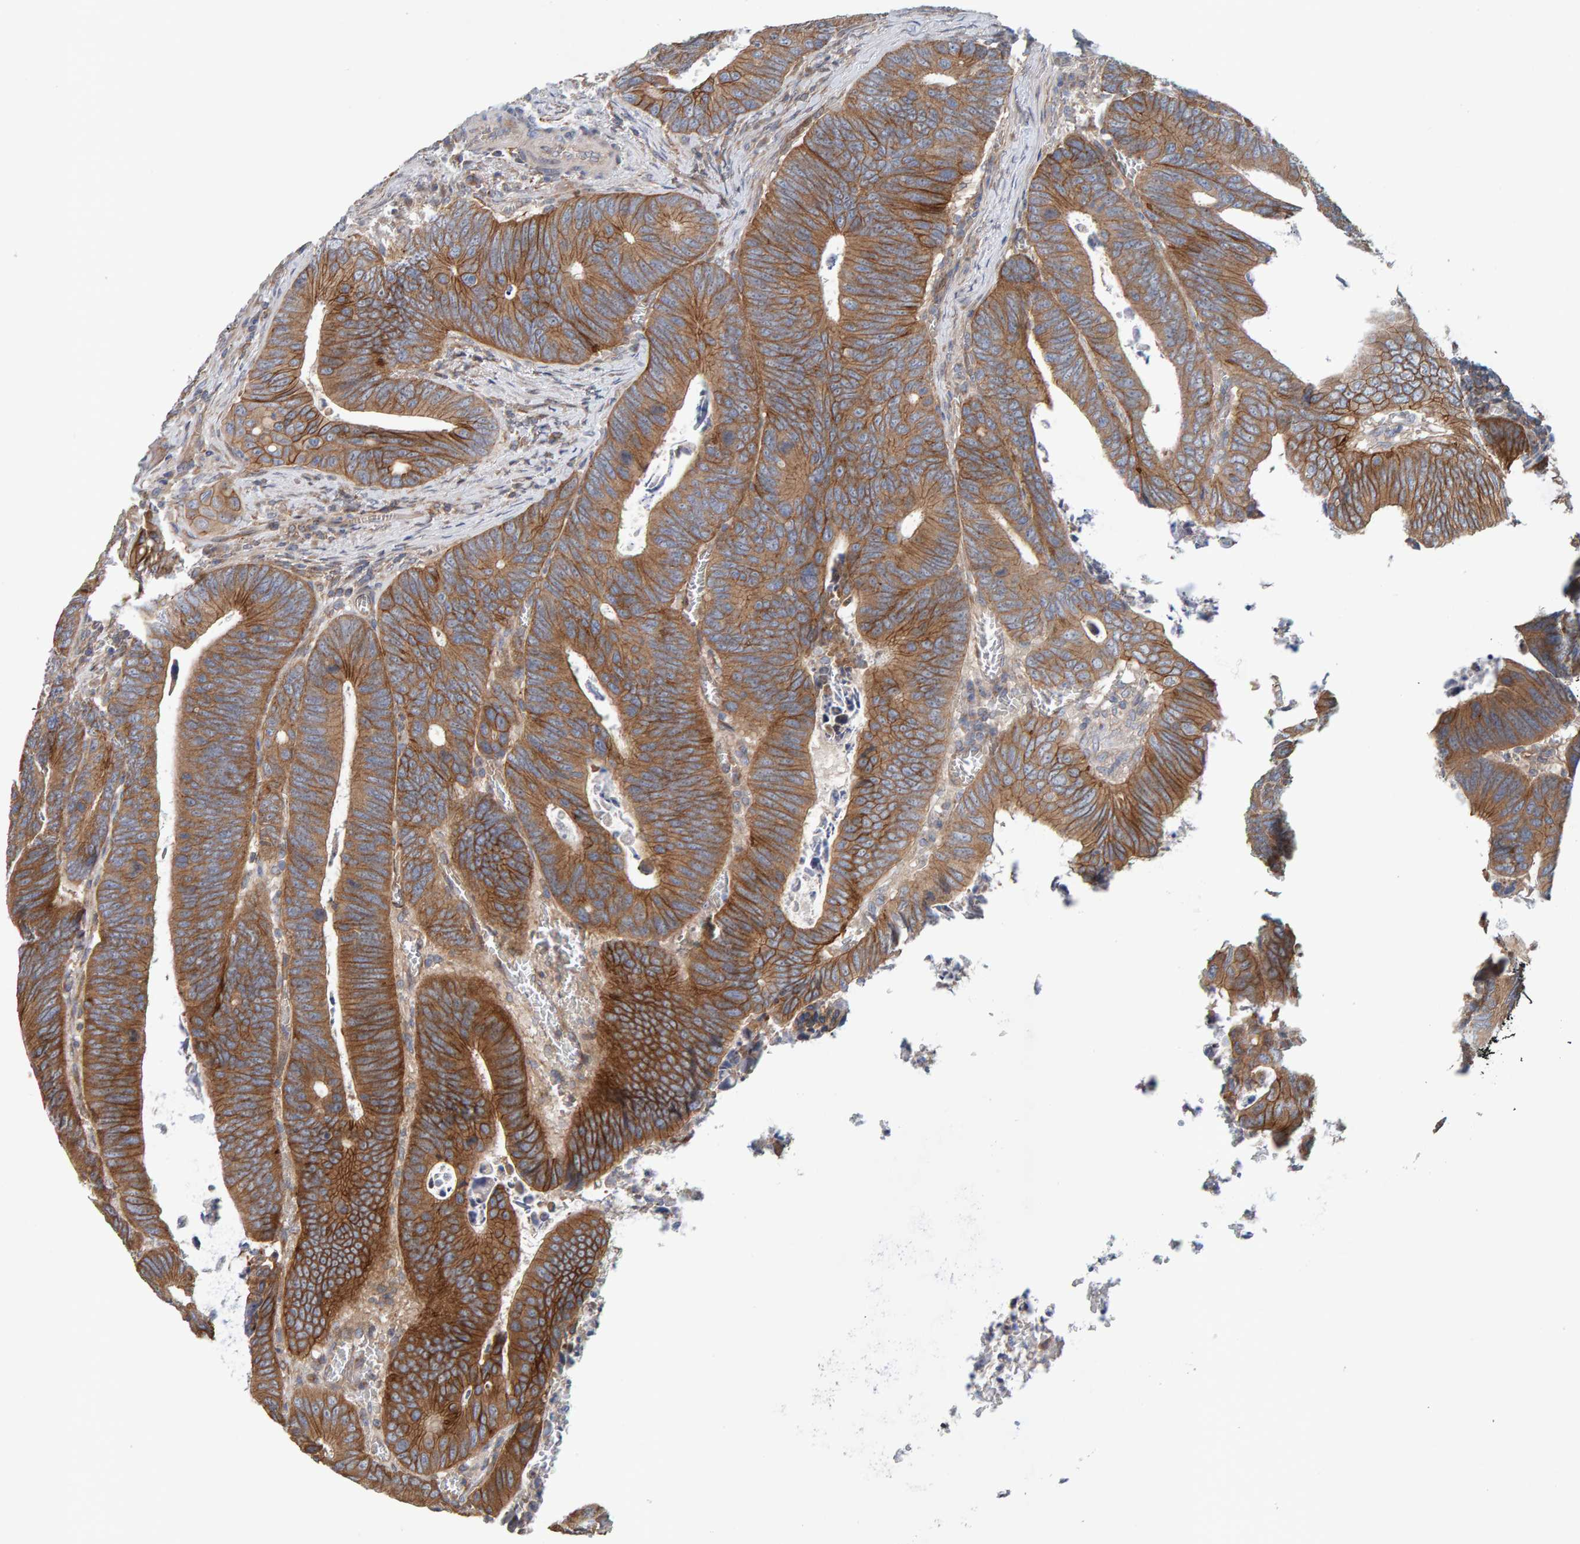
{"staining": {"intensity": "moderate", "quantity": ">75%", "location": "cytoplasmic/membranous"}, "tissue": "colorectal cancer", "cell_type": "Tumor cells", "image_type": "cancer", "snomed": [{"axis": "morphology", "description": "Inflammation, NOS"}, {"axis": "morphology", "description": "Adenocarcinoma, NOS"}, {"axis": "topography", "description": "Colon"}], "caption": "The histopathology image shows a brown stain indicating the presence of a protein in the cytoplasmic/membranous of tumor cells in colorectal adenocarcinoma.", "gene": "RGP1", "patient": {"sex": "male", "age": 72}}